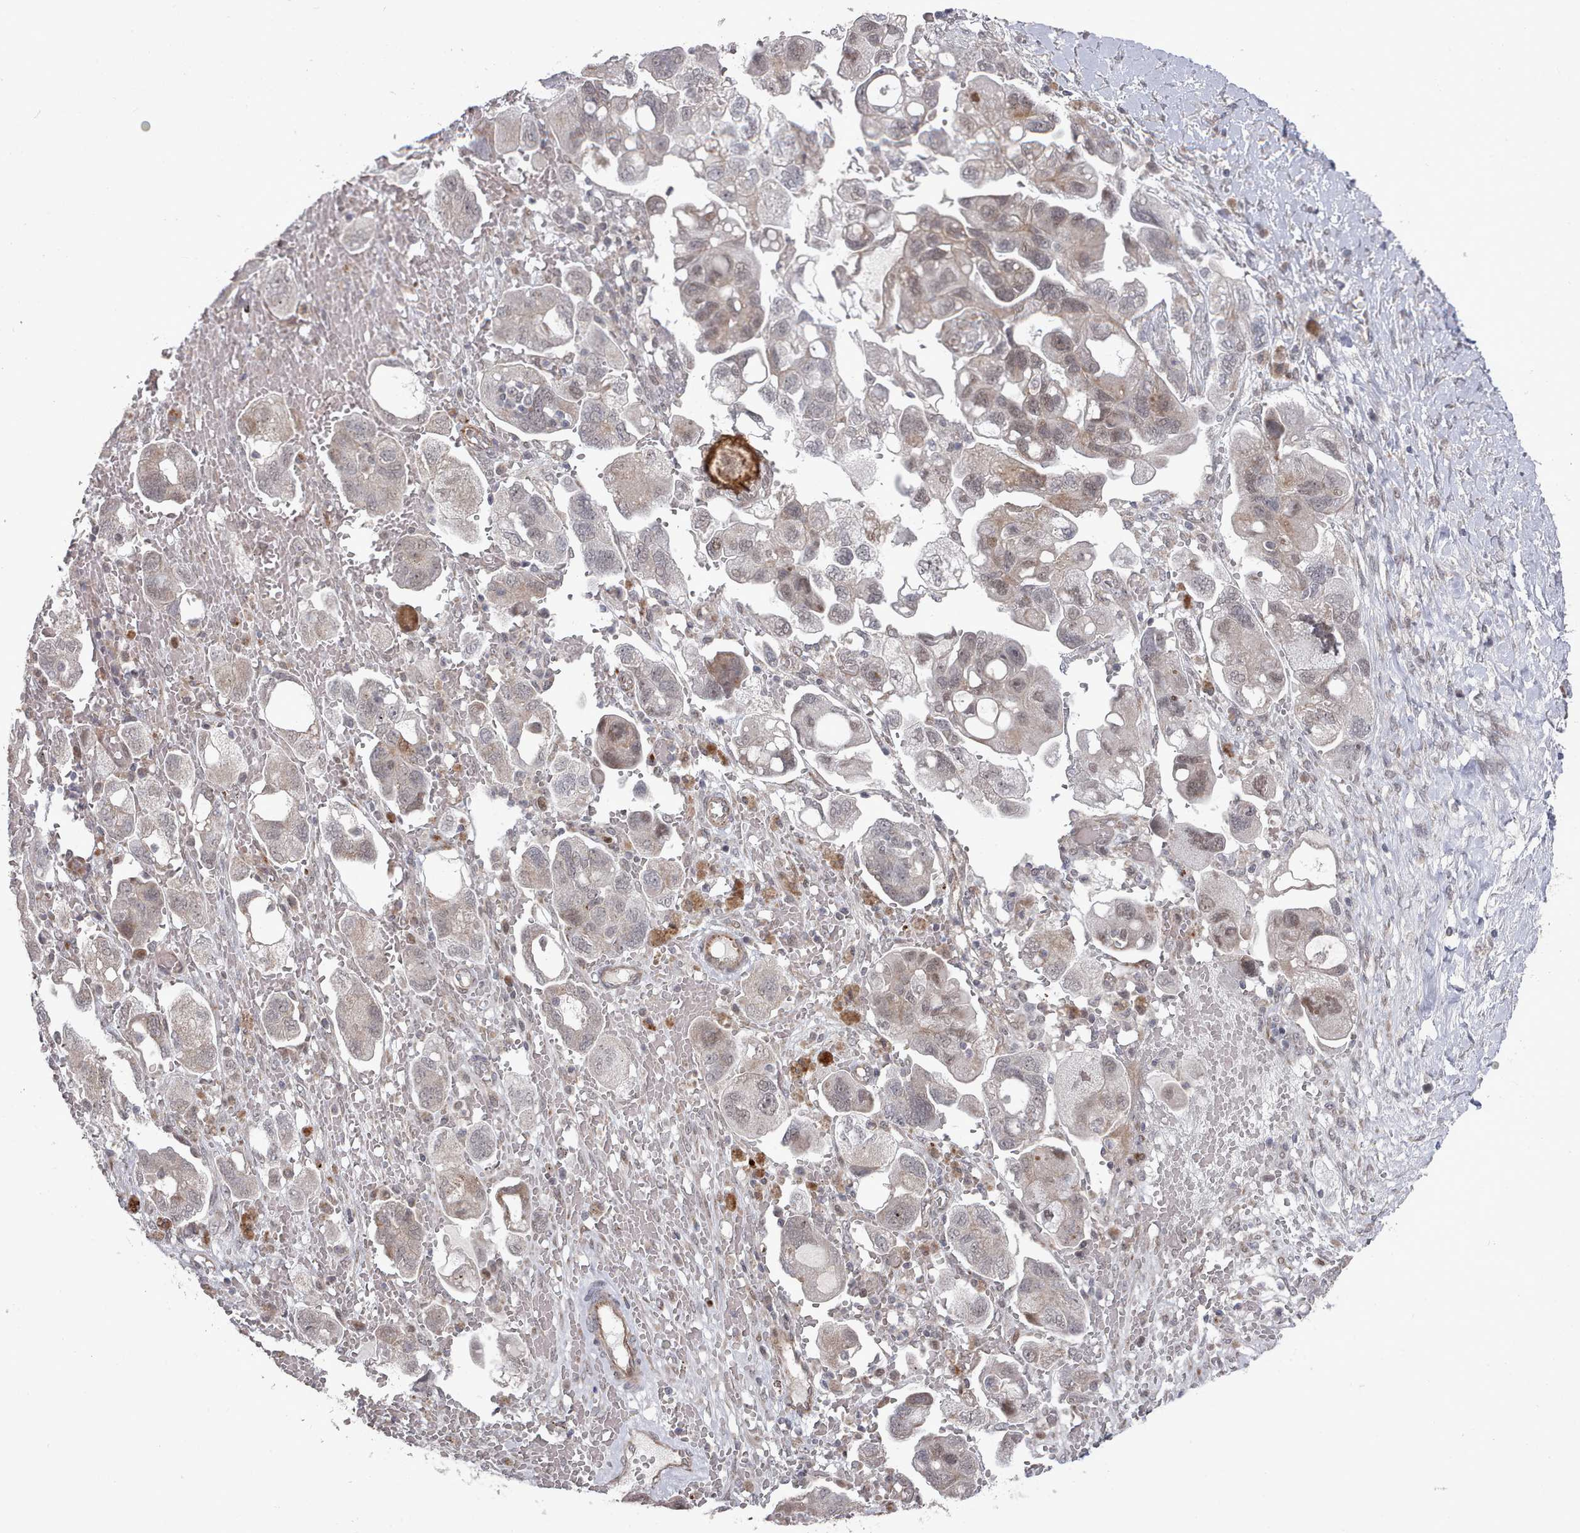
{"staining": {"intensity": "negative", "quantity": "none", "location": "none"}, "tissue": "ovarian cancer", "cell_type": "Tumor cells", "image_type": "cancer", "snomed": [{"axis": "morphology", "description": "Carcinoma, NOS"}, {"axis": "morphology", "description": "Cystadenocarcinoma, serous, NOS"}, {"axis": "topography", "description": "Ovary"}], "caption": "This is a photomicrograph of immunohistochemistry (IHC) staining of ovarian carcinoma, which shows no positivity in tumor cells.", "gene": "CPSF4", "patient": {"sex": "female", "age": 69}}